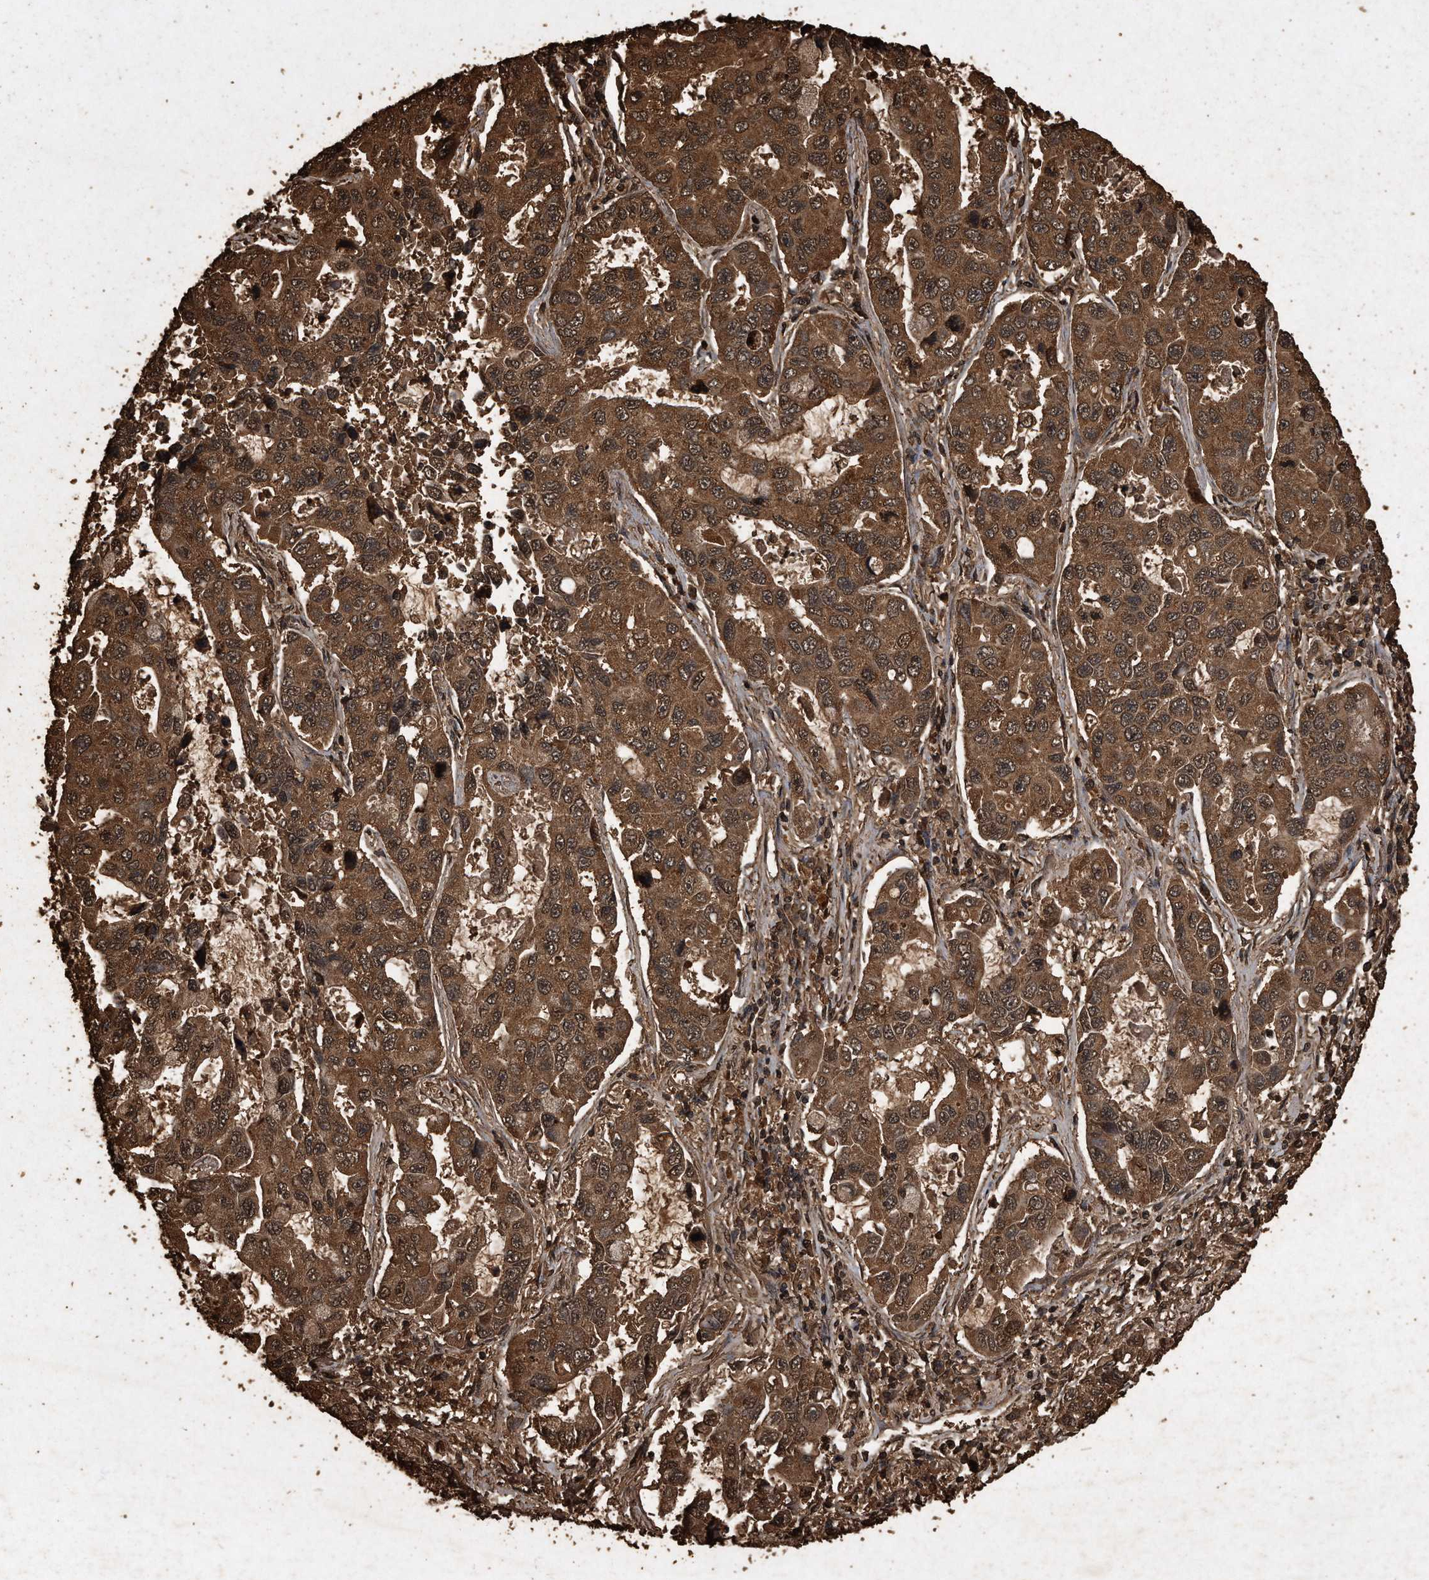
{"staining": {"intensity": "moderate", "quantity": ">75%", "location": "cytoplasmic/membranous,nuclear"}, "tissue": "lung cancer", "cell_type": "Tumor cells", "image_type": "cancer", "snomed": [{"axis": "morphology", "description": "Adenocarcinoma, NOS"}, {"axis": "topography", "description": "Lung"}], "caption": "There is medium levels of moderate cytoplasmic/membranous and nuclear expression in tumor cells of adenocarcinoma (lung), as demonstrated by immunohistochemical staining (brown color).", "gene": "CFLAR", "patient": {"sex": "male", "age": 64}}